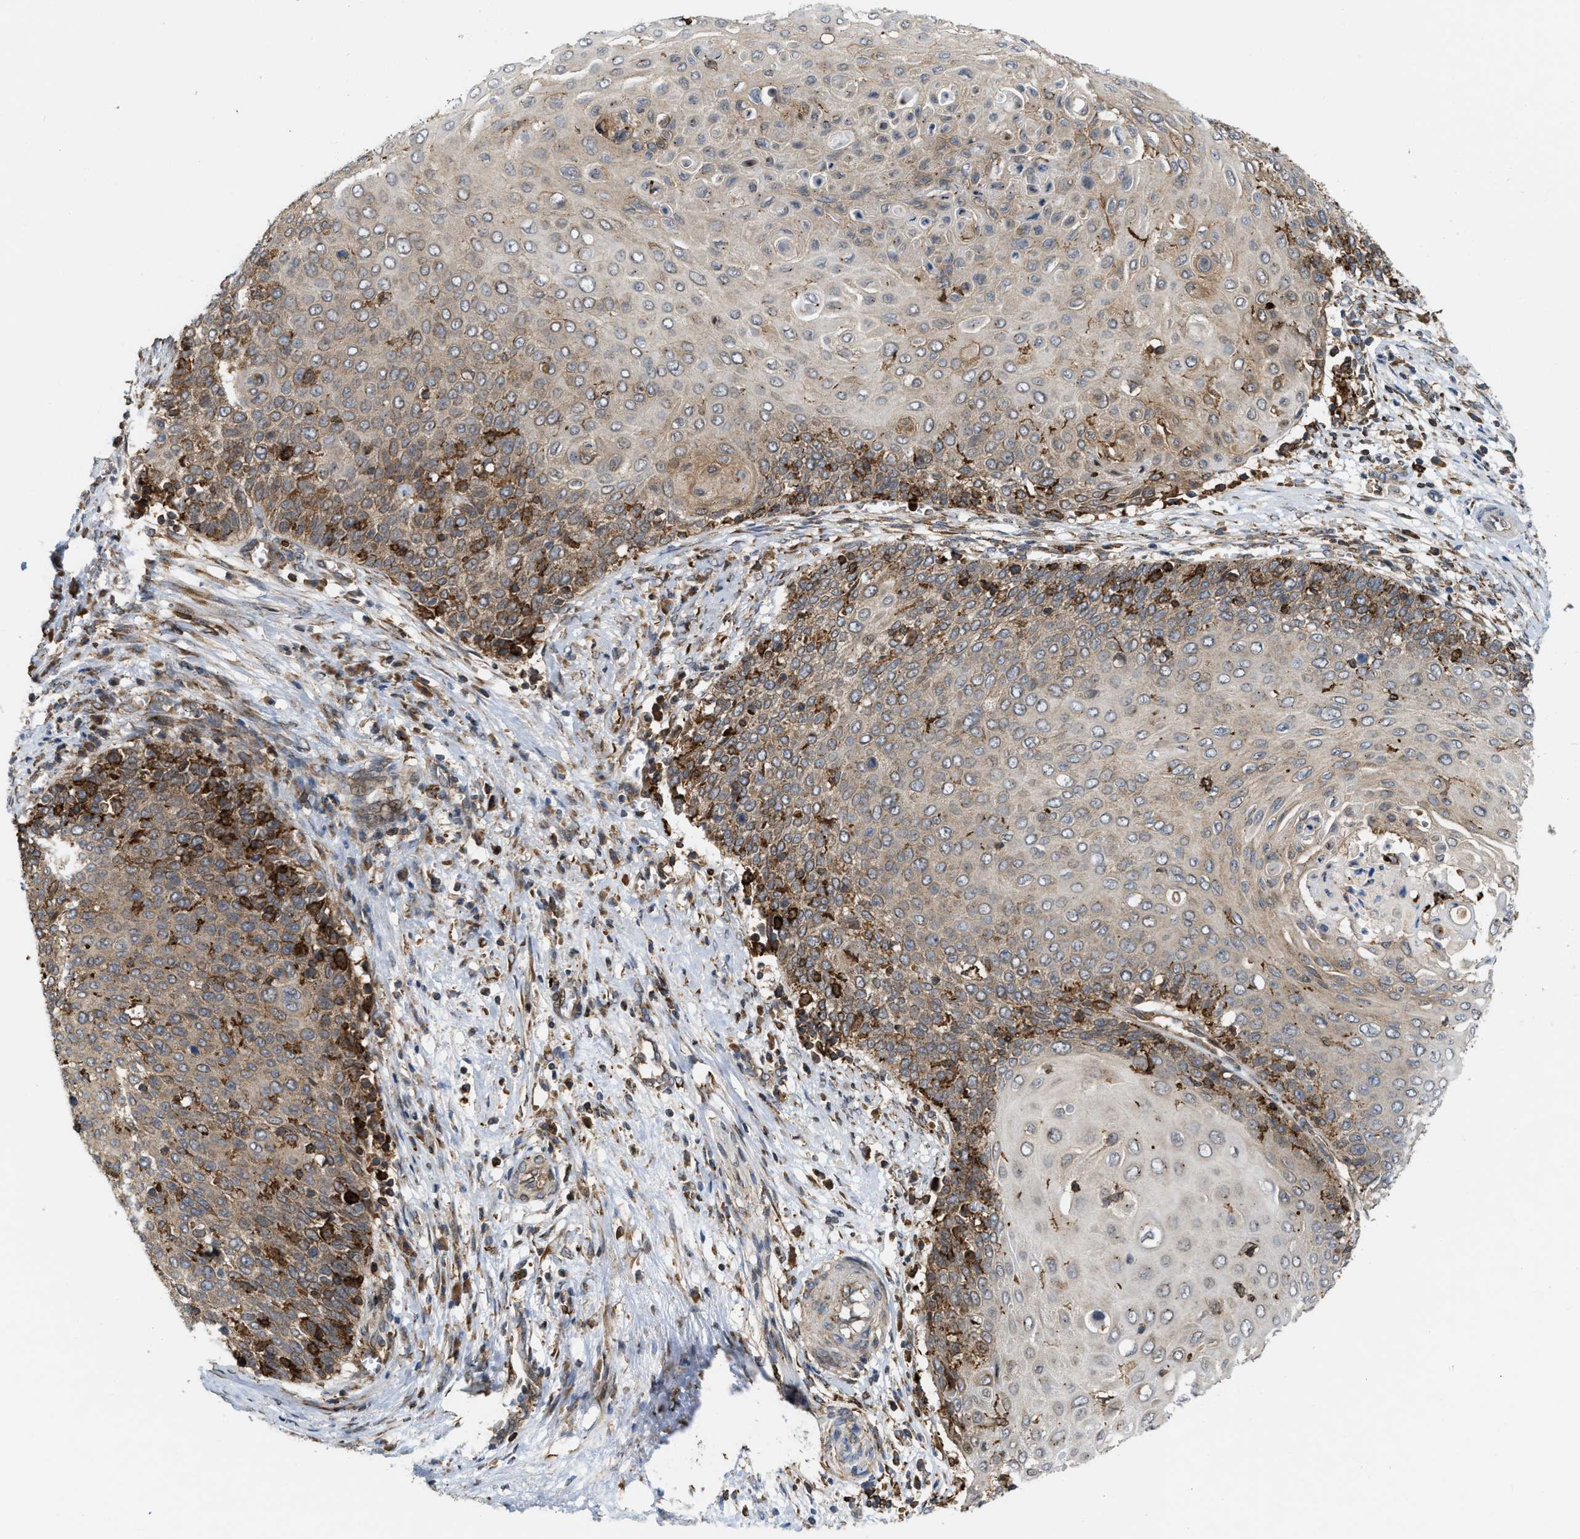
{"staining": {"intensity": "moderate", "quantity": "<25%", "location": "cytoplasmic/membranous"}, "tissue": "cervical cancer", "cell_type": "Tumor cells", "image_type": "cancer", "snomed": [{"axis": "morphology", "description": "Squamous cell carcinoma, NOS"}, {"axis": "topography", "description": "Cervix"}], "caption": "Immunohistochemistry micrograph of human squamous cell carcinoma (cervical) stained for a protein (brown), which exhibits low levels of moderate cytoplasmic/membranous expression in about <25% of tumor cells.", "gene": "IQCE", "patient": {"sex": "female", "age": 39}}